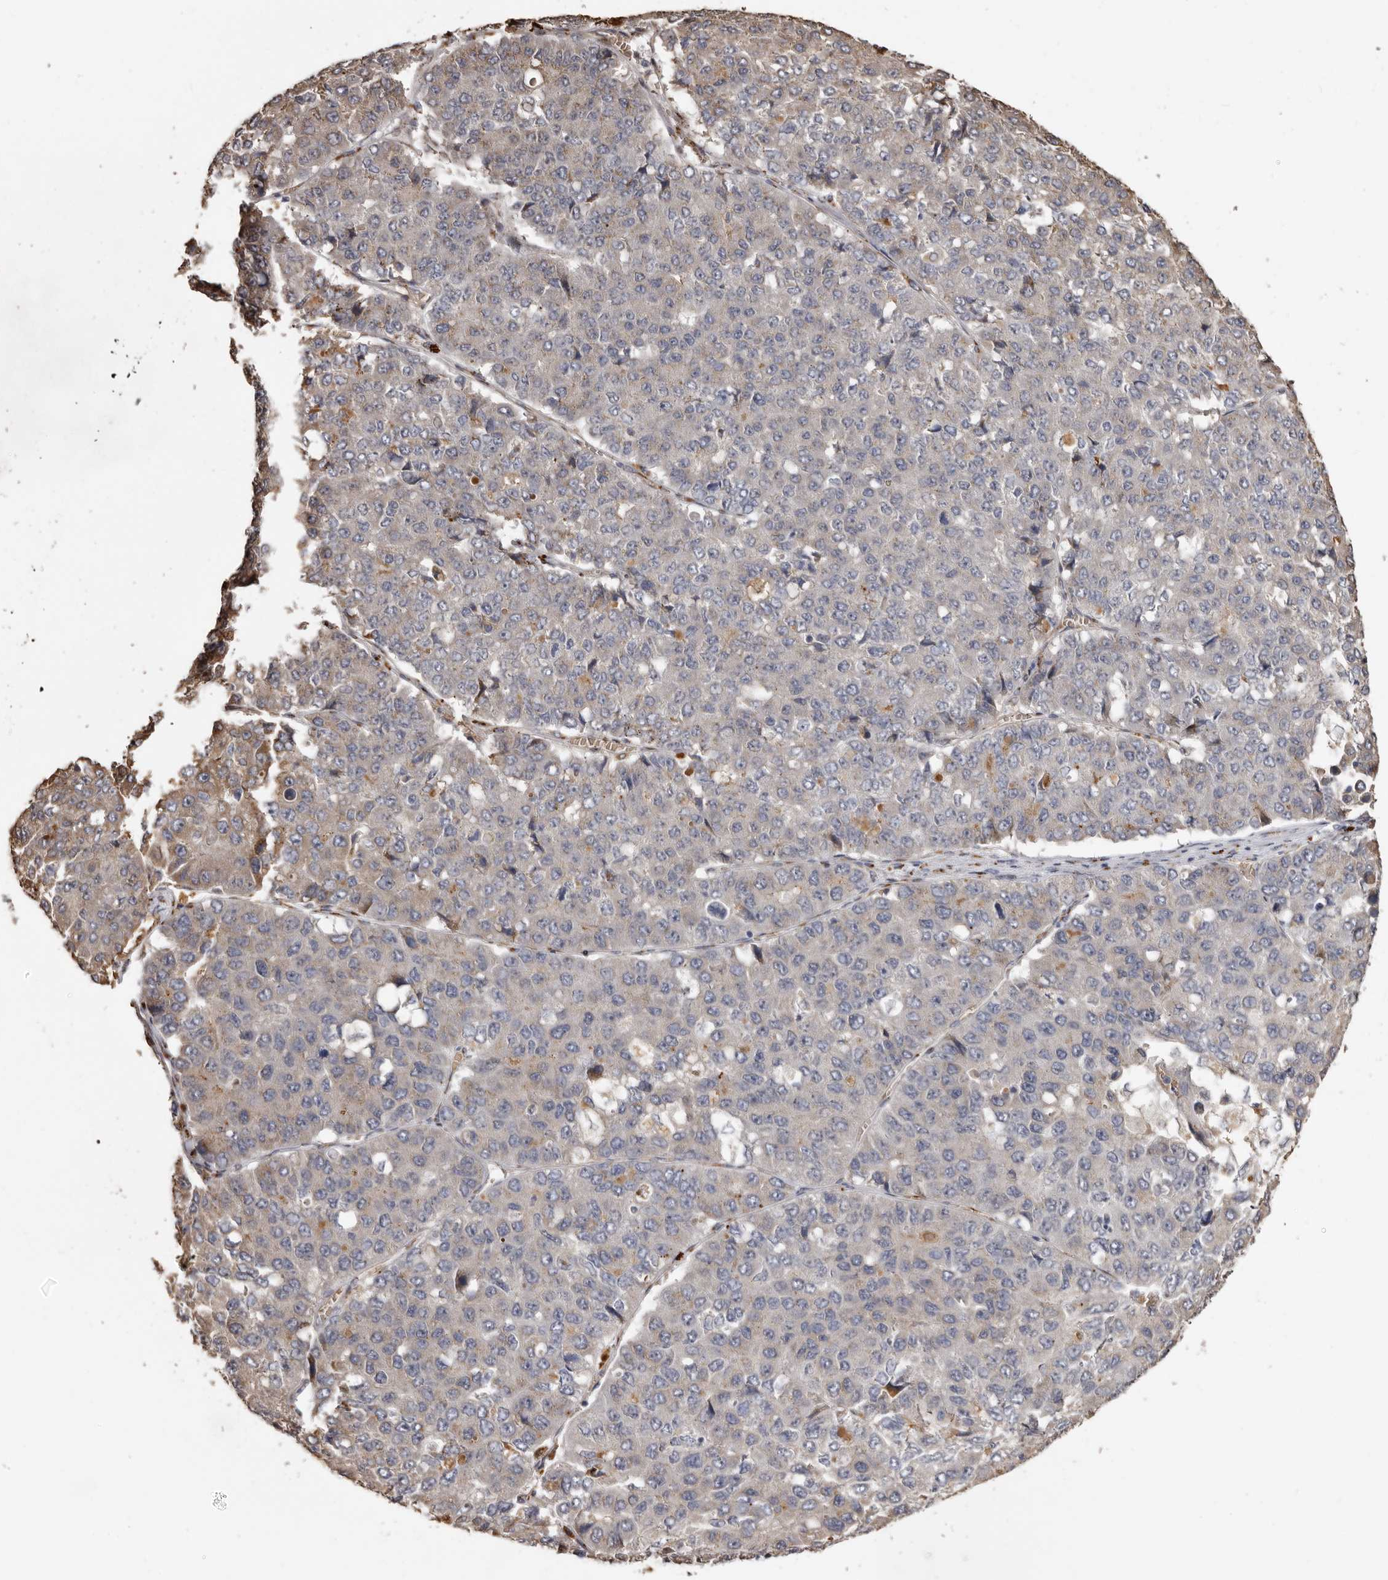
{"staining": {"intensity": "weak", "quantity": "<25%", "location": "cytoplasmic/membranous"}, "tissue": "pancreatic cancer", "cell_type": "Tumor cells", "image_type": "cancer", "snomed": [{"axis": "morphology", "description": "Adenocarcinoma, NOS"}, {"axis": "topography", "description": "Pancreas"}], "caption": "High magnification brightfield microscopy of pancreatic cancer (adenocarcinoma) stained with DAB (brown) and counterstained with hematoxylin (blue): tumor cells show no significant staining.", "gene": "ENTREP1", "patient": {"sex": "male", "age": 50}}